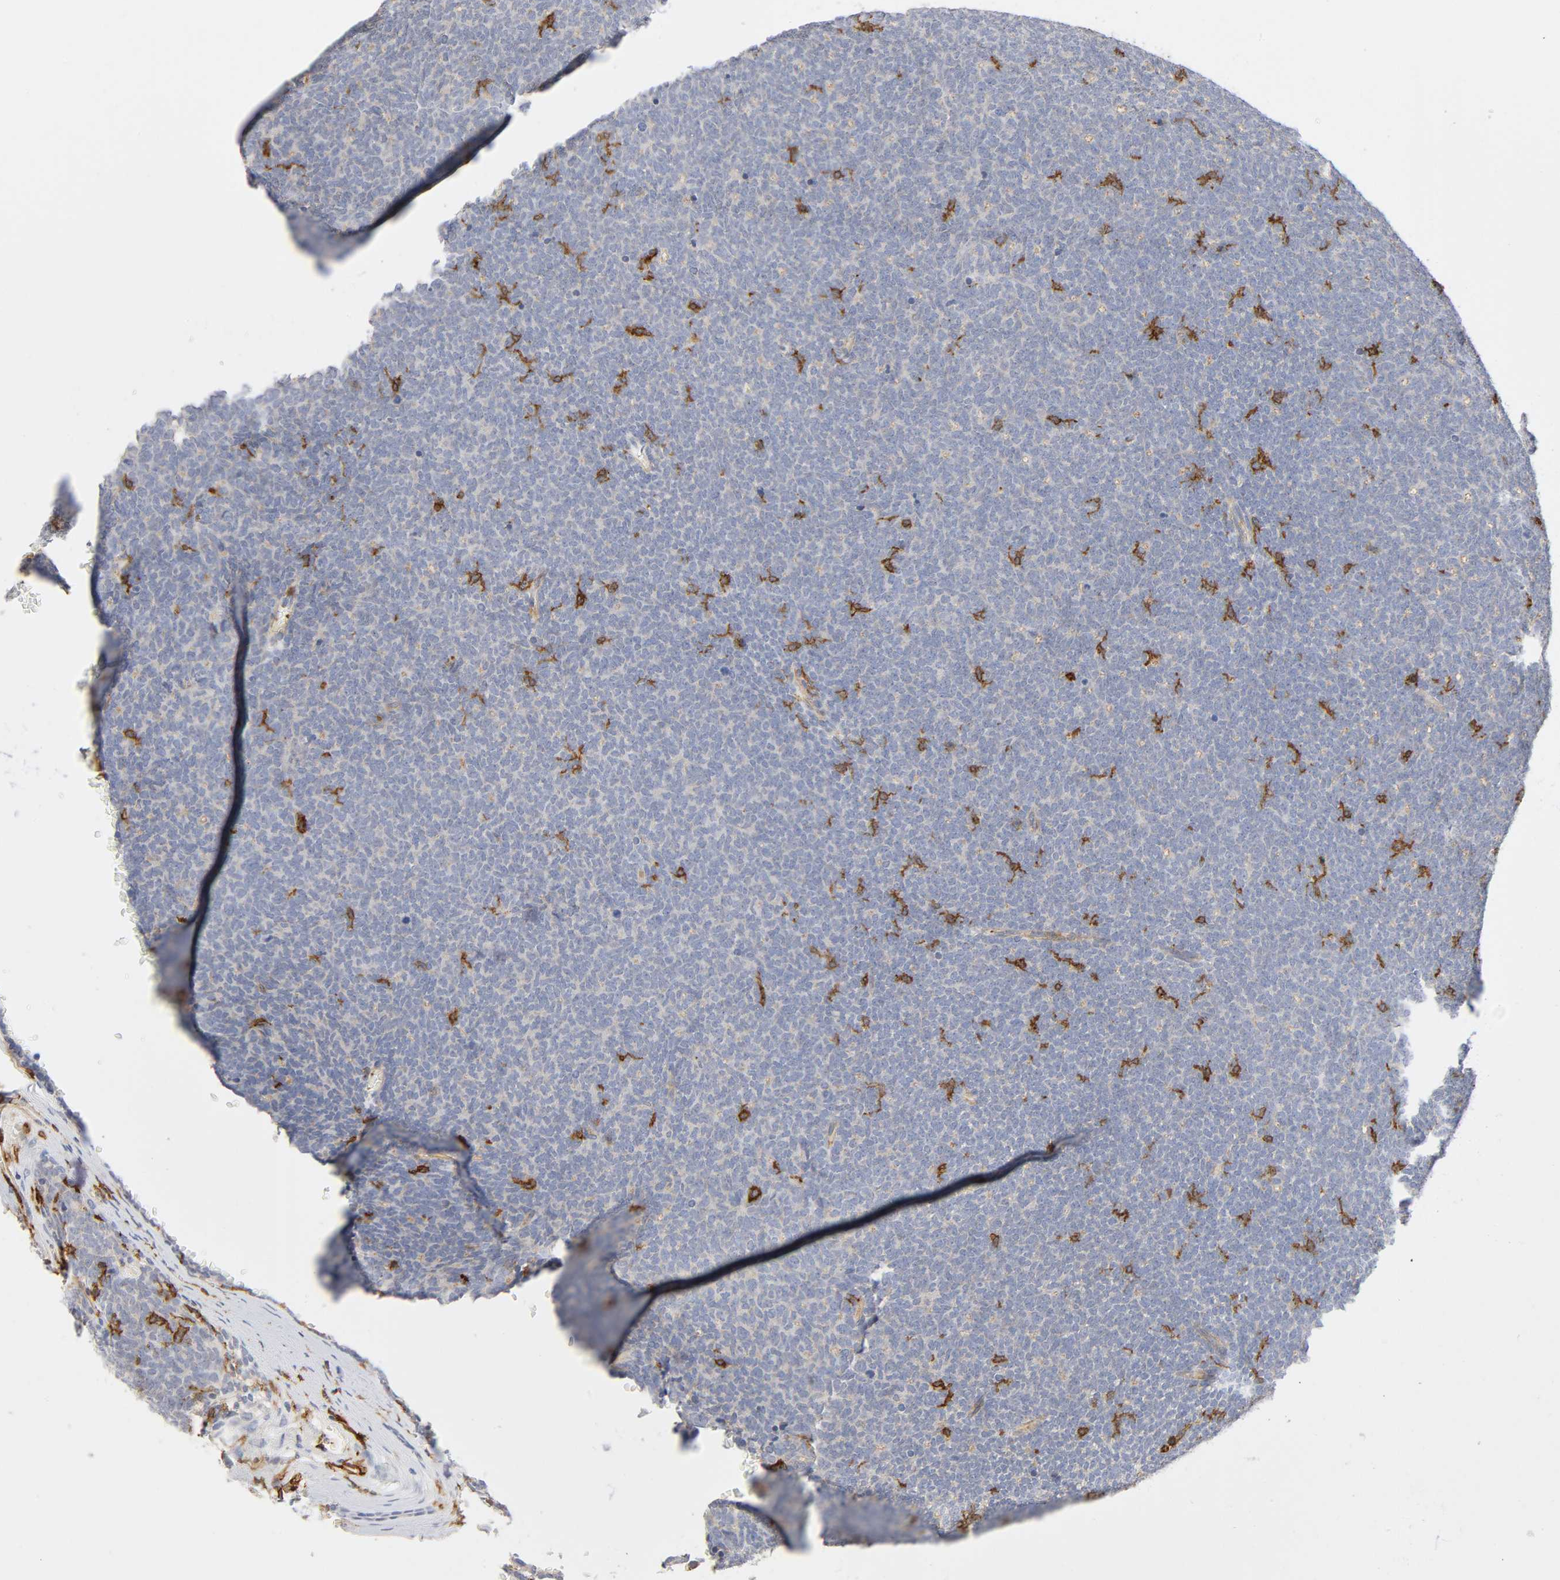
{"staining": {"intensity": "negative", "quantity": "none", "location": "none"}, "tissue": "renal cancer", "cell_type": "Tumor cells", "image_type": "cancer", "snomed": [{"axis": "morphology", "description": "Neoplasm, malignant, NOS"}, {"axis": "topography", "description": "Kidney"}], "caption": "This is an IHC micrograph of neoplasm (malignant) (renal). There is no positivity in tumor cells.", "gene": "LYN", "patient": {"sex": "male", "age": 28}}